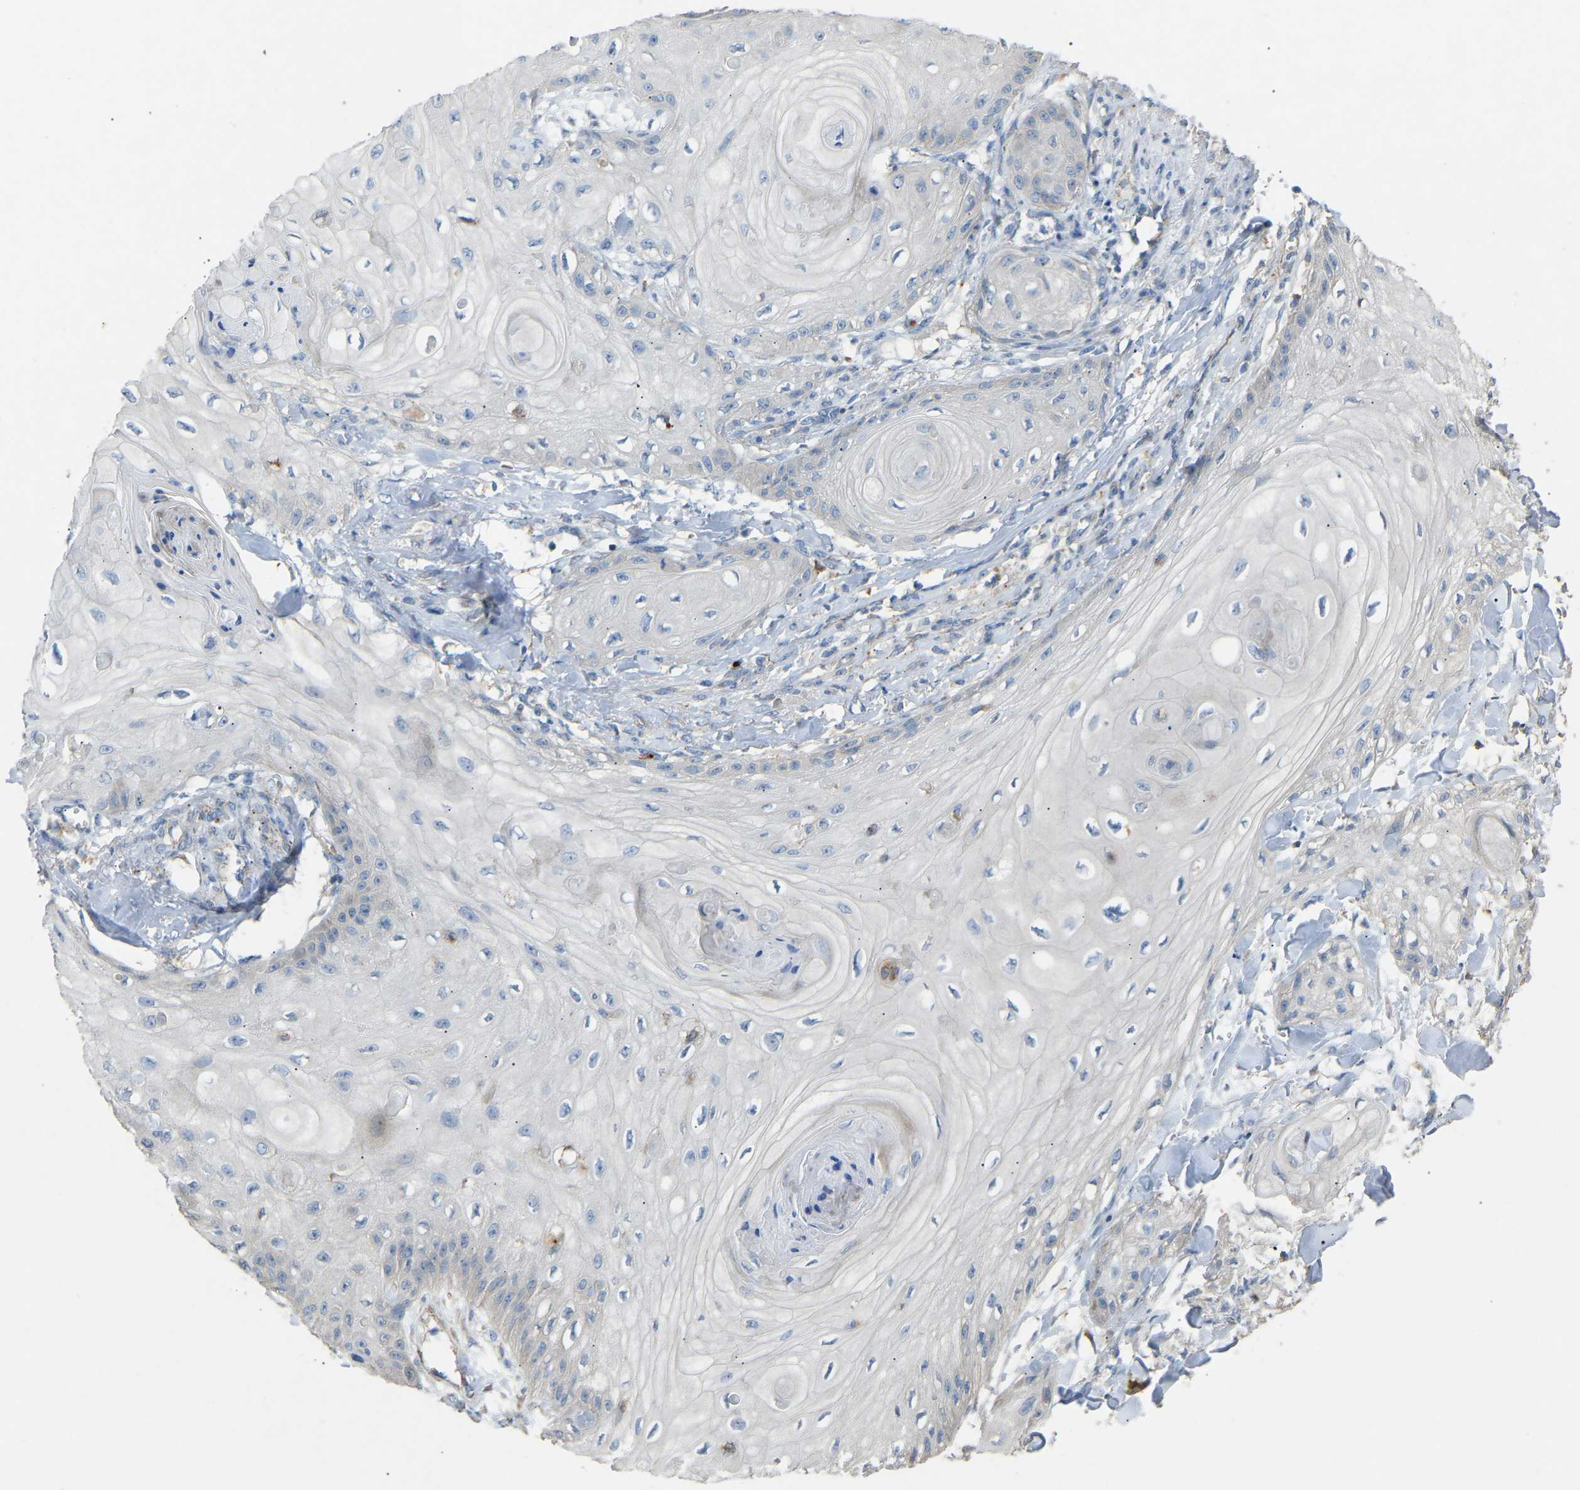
{"staining": {"intensity": "negative", "quantity": "none", "location": "none"}, "tissue": "skin cancer", "cell_type": "Tumor cells", "image_type": "cancer", "snomed": [{"axis": "morphology", "description": "Squamous cell carcinoma, NOS"}, {"axis": "topography", "description": "Skin"}], "caption": "There is no significant positivity in tumor cells of skin squamous cell carcinoma.", "gene": "RGP1", "patient": {"sex": "male", "age": 74}}